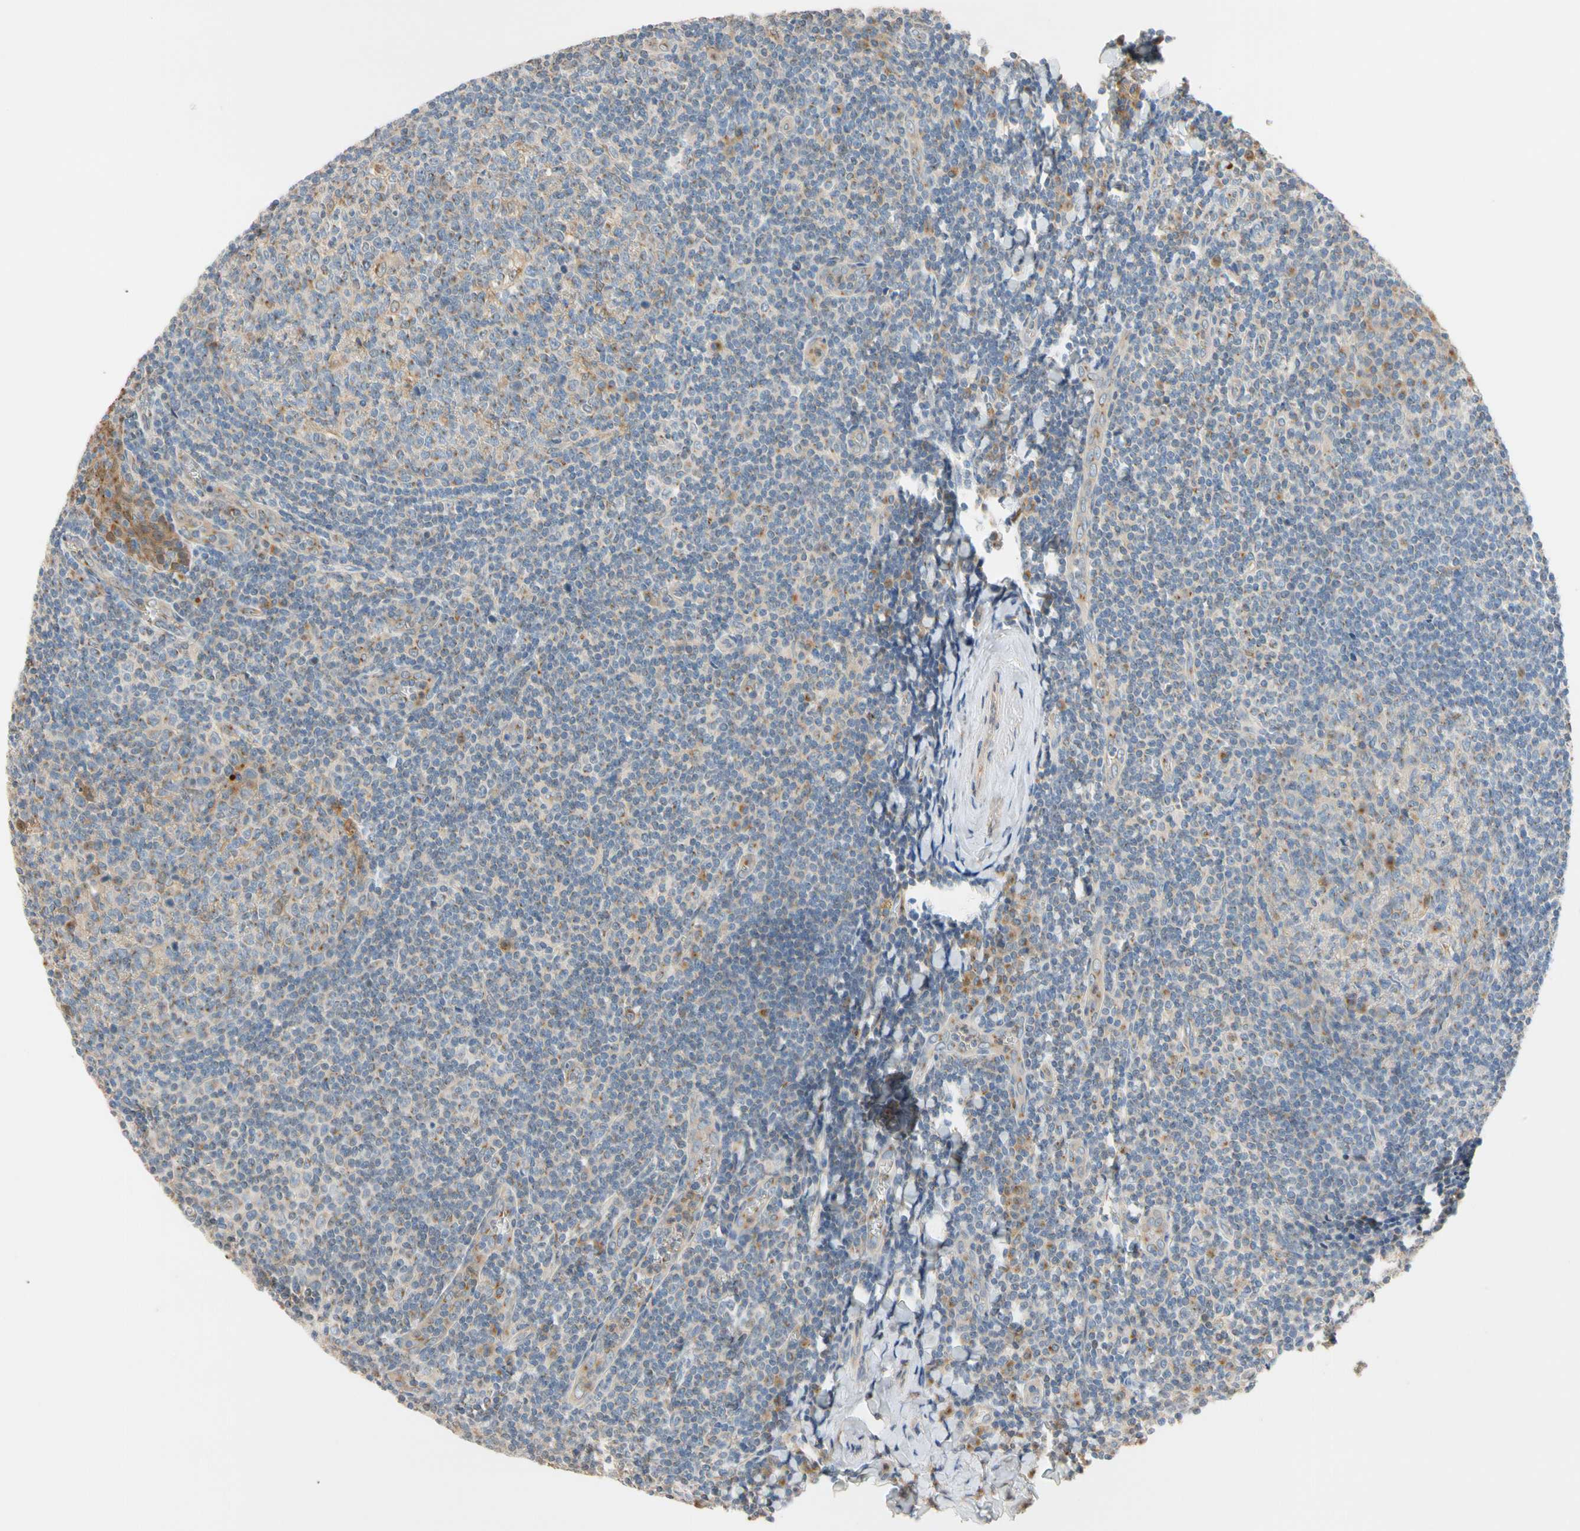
{"staining": {"intensity": "moderate", "quantity": "<25%", "location": "cytoplasmic/membranous"}, "tissue": "tonsil", "cell_type": "Germinal center cells", "image_type": "normal", "snomed": [{"axis": "morphology", "description": "Normal tissue, NOS"}, {"axis": "topography", "description": "Tonsil"}], "caption": "Protein staining of benign tonsil reveals moderate cytoplasmic/membranous positivity in about <25% of germinal center cells.", "gene": "GPSM2", "patient": {"sex": "male", "age": 31}}